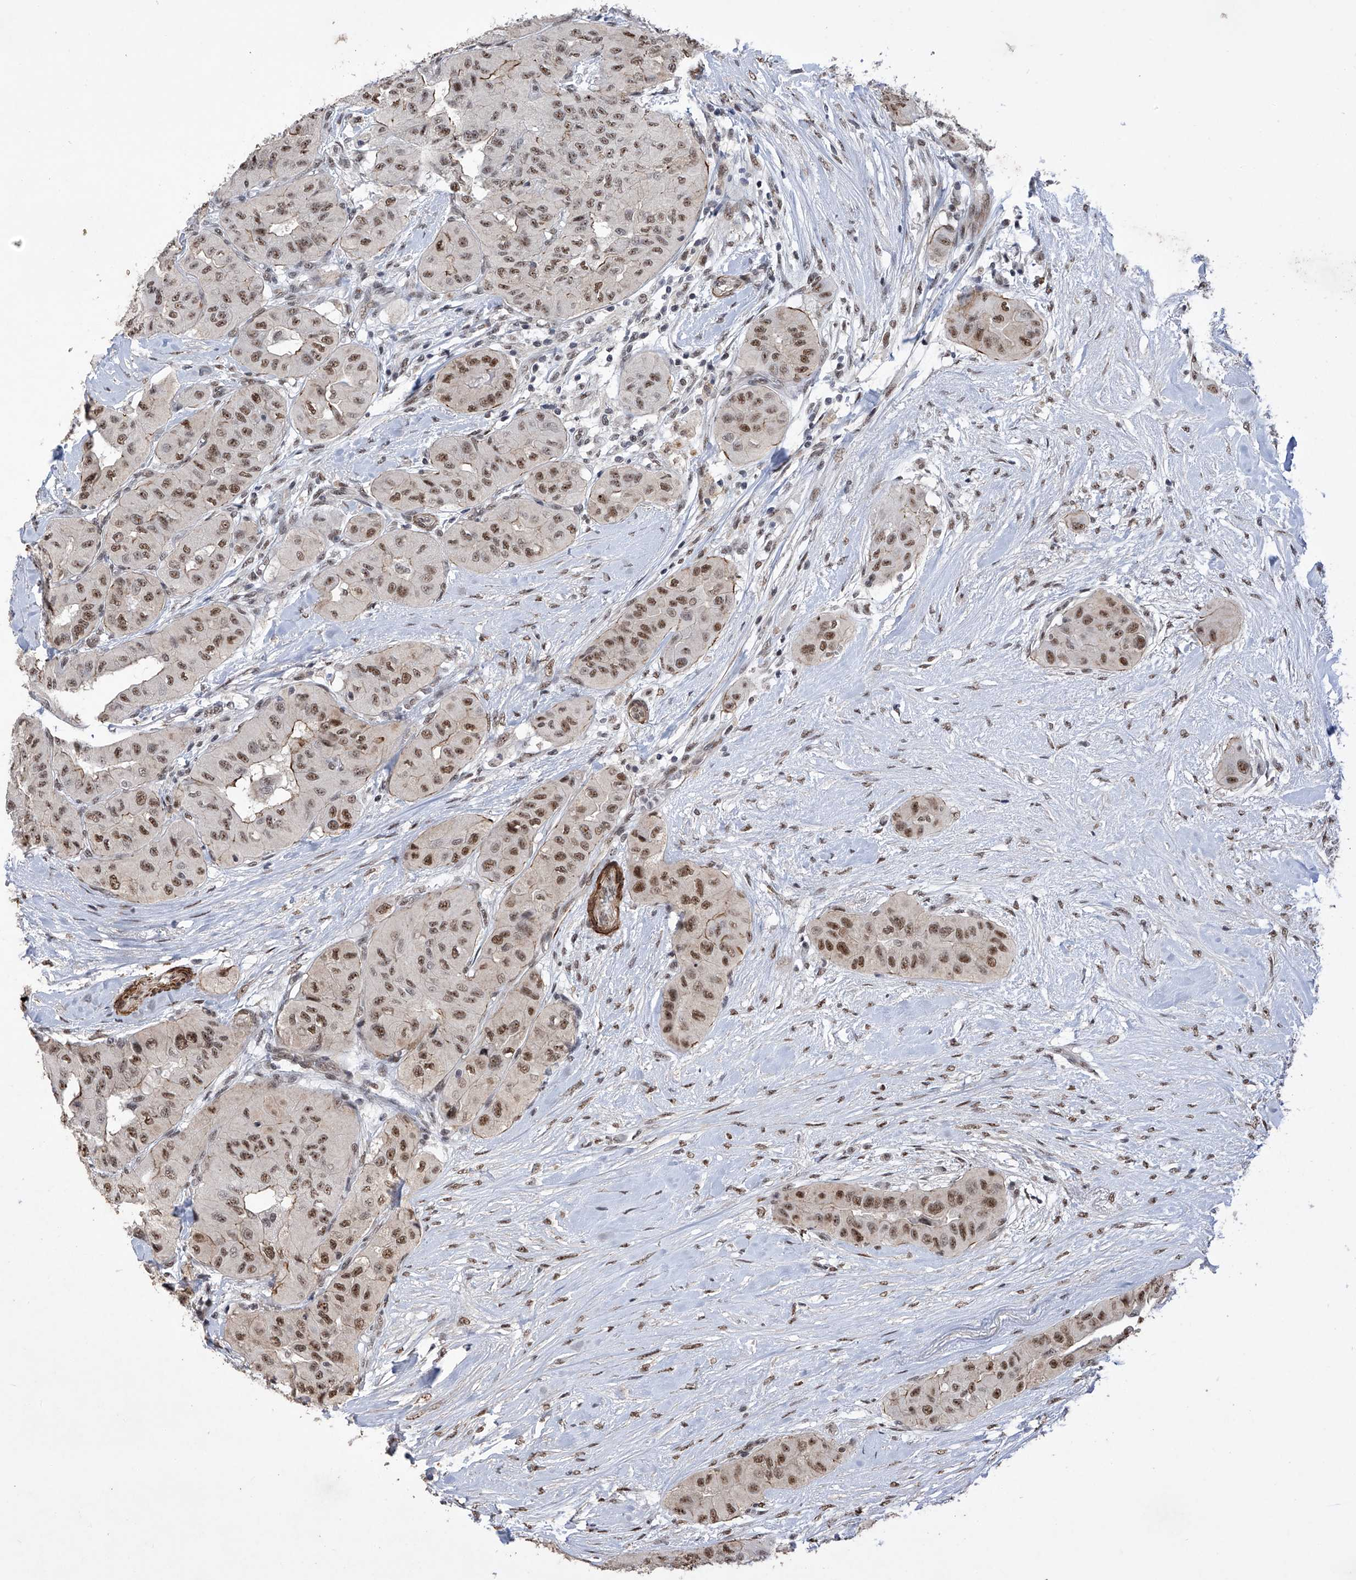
{"staining": {"intensity": "moderate", "quantity": ">75%", "location": "cytoplasmic/membranous,nuclear"}, "tissue": "thyroid cancer", "cell_type": "Tumor cells", "image_type": "cancer", "snomed": [{"axis": "morphology", "description": "Papillary adenocarcinoma, NOS"}, {"axis": "topography", "description": "Thyroid gland"}], "caption": "Tumor cells exhibit moderate cytoplasmic/membranous and nuclear expression in about >75% of cells in papillary adenocarcinoma (thyroid).", "gene": "NFATC4", "patient": {"sex": "female", "age": 59}}